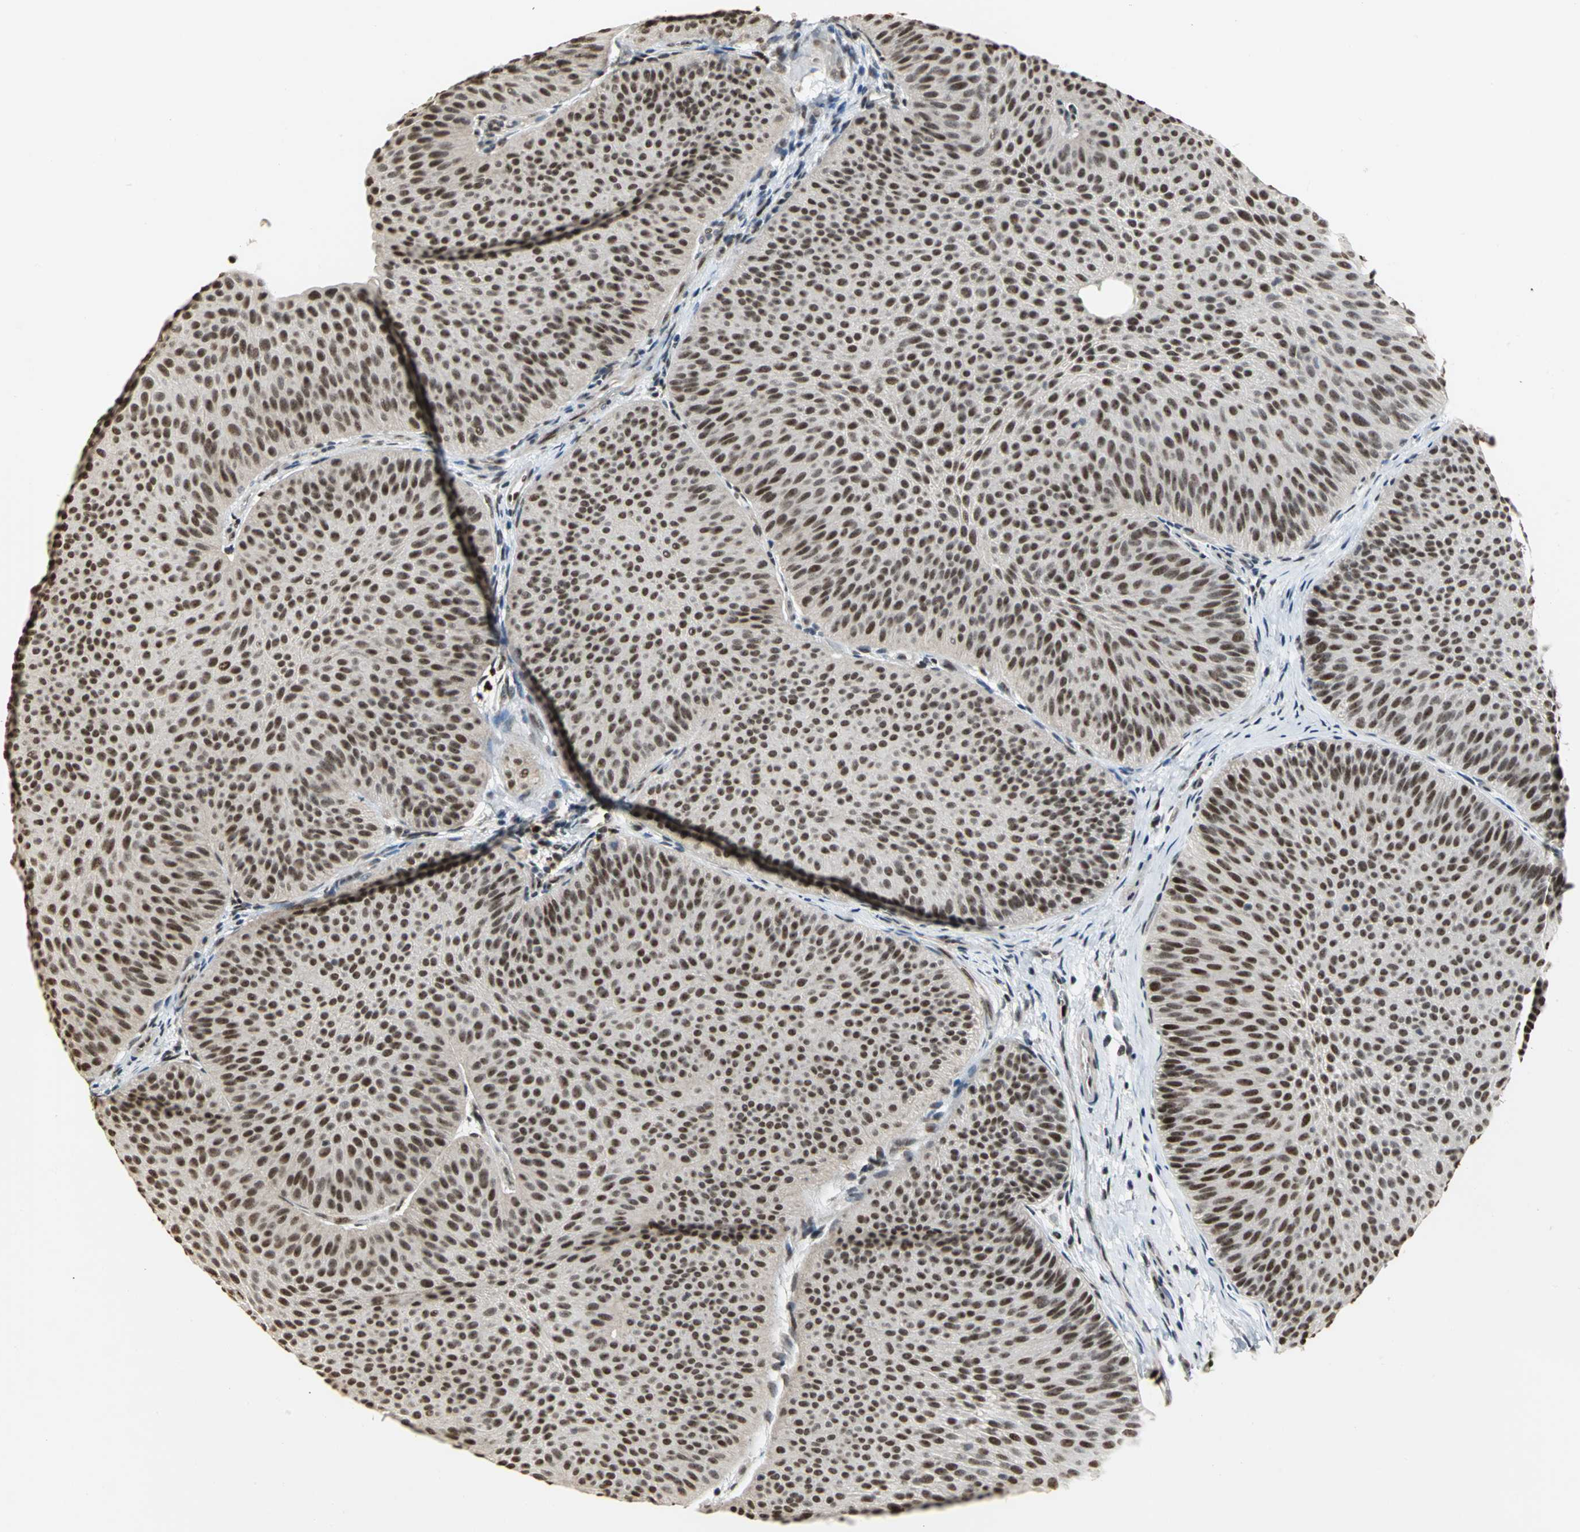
{"staining": {"intensity": "strong", "quantity": ">75%", "location": "nuclear"}, "tissue": "urothelial cancer", "cell_type": "Tumor cells", "image_type": "cancer", "snomed": [{"axis": "morphology", "description": "Urothelial carcinoma, Low grade"}, {"axis": "topography", "description": "Urinary bladder"}], "caption": "This micrograph demonstrates urothelial carcinoma (low-grade) stained with immunohistochemistry (IHC) to label a protein in brown. The nuclear of tumor cells show strong positivity for the protein. Nuclei are counter-stained blue.", "gene": "CCDC88C", "patient": {"sex": "female", "age": 60}}